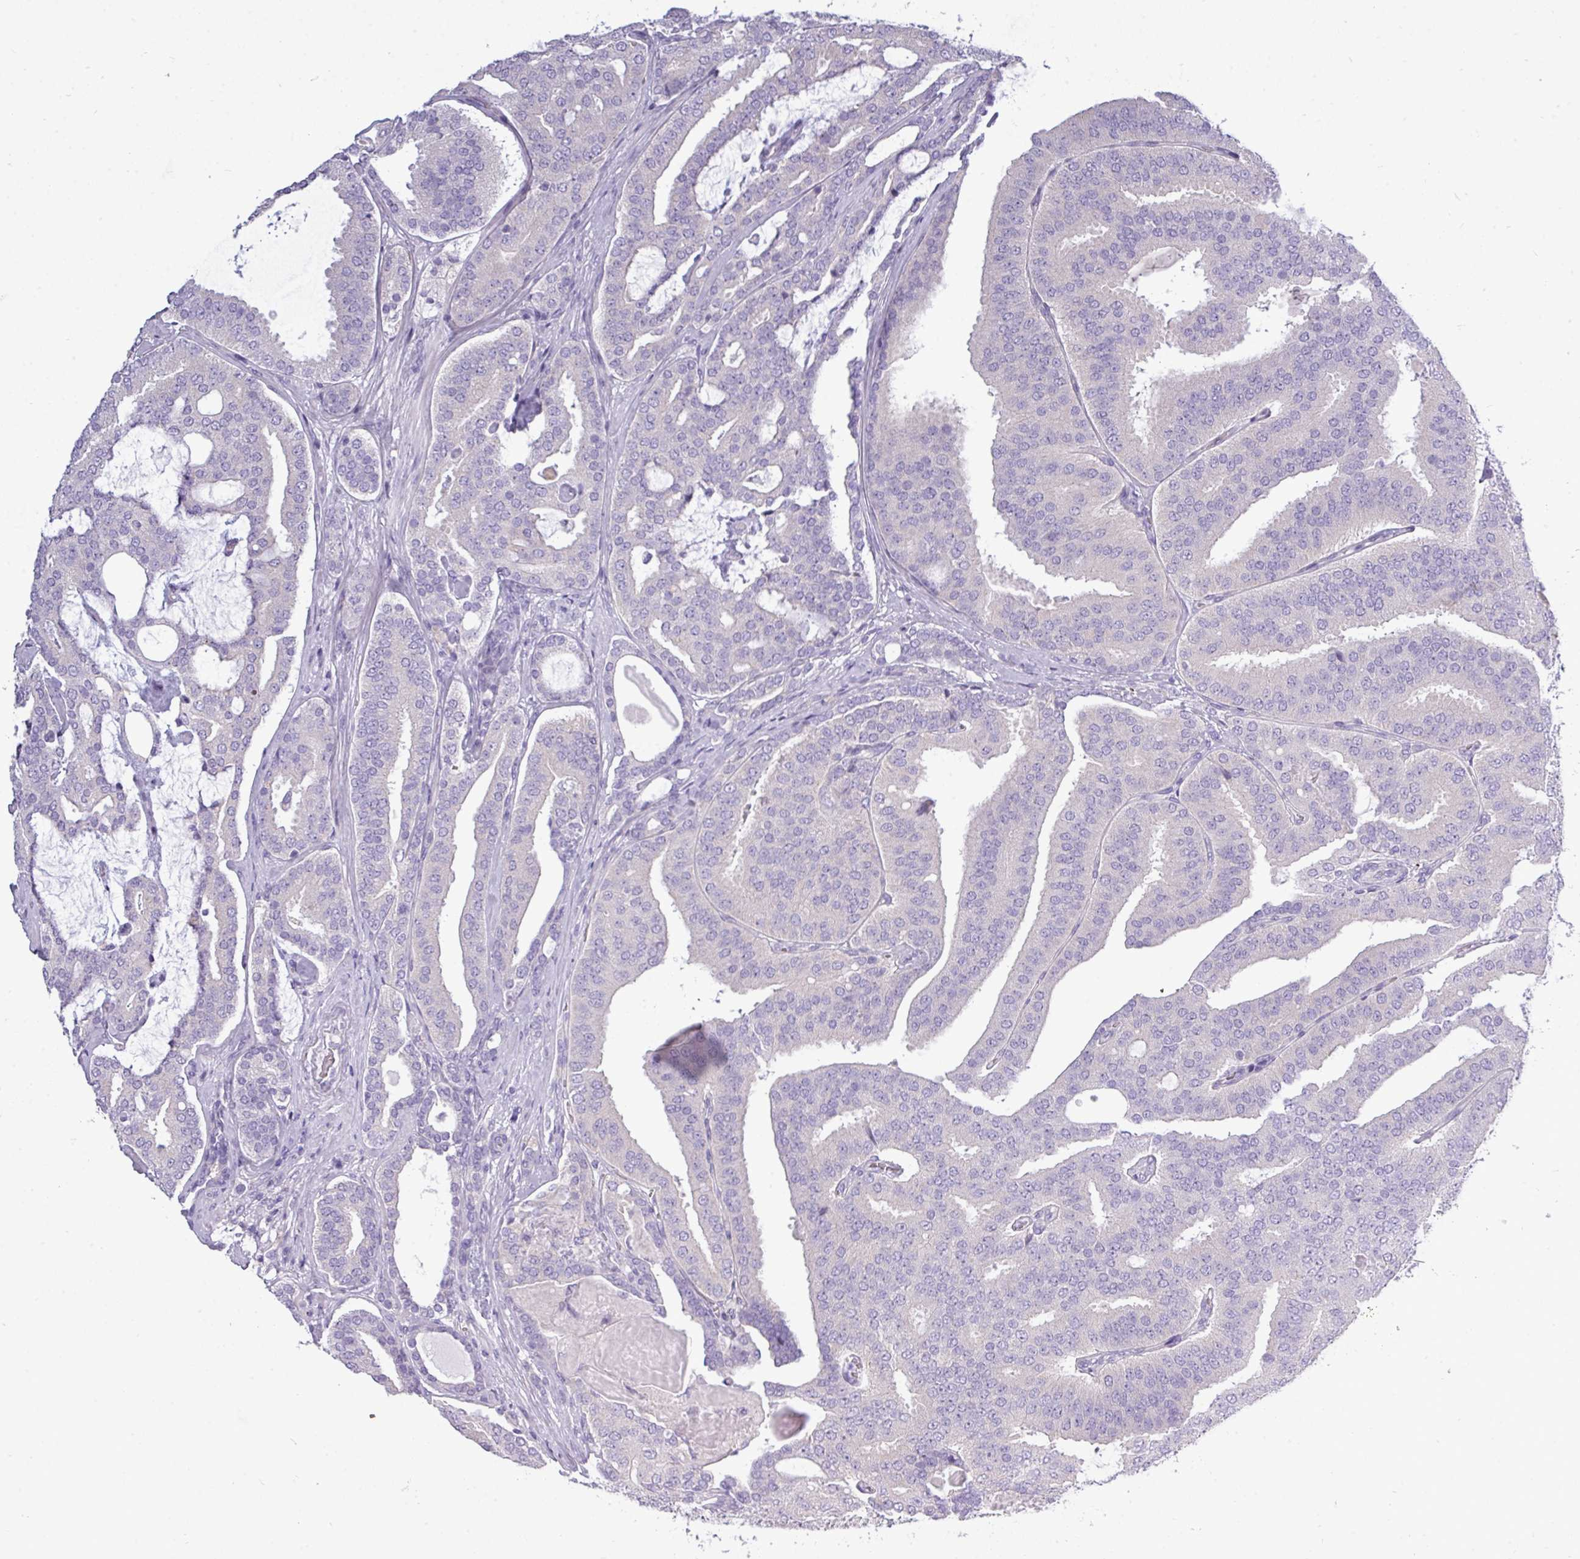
{"staining": {"intensity": "negative", "quantity": "none", "location": "none"}, "tissue": "prostate cancer", "cell_type": "Tumor cells", "image_type": "cancer", "snomed": [{"axis": "morphology", "description": "Adenocarcinoma, High grade"}, {"axis": "topography", "description": "Prostate"}], "caption": "A high-resolution micrograph shows immunohistochemistry (IHC) staining of prostate cancer (adenocarcinoma (high-grade)), which reveals no significant positivity in tumor cells.", "gene": "DNAAF9", "patient": {"sex": "male", "age": 65}}